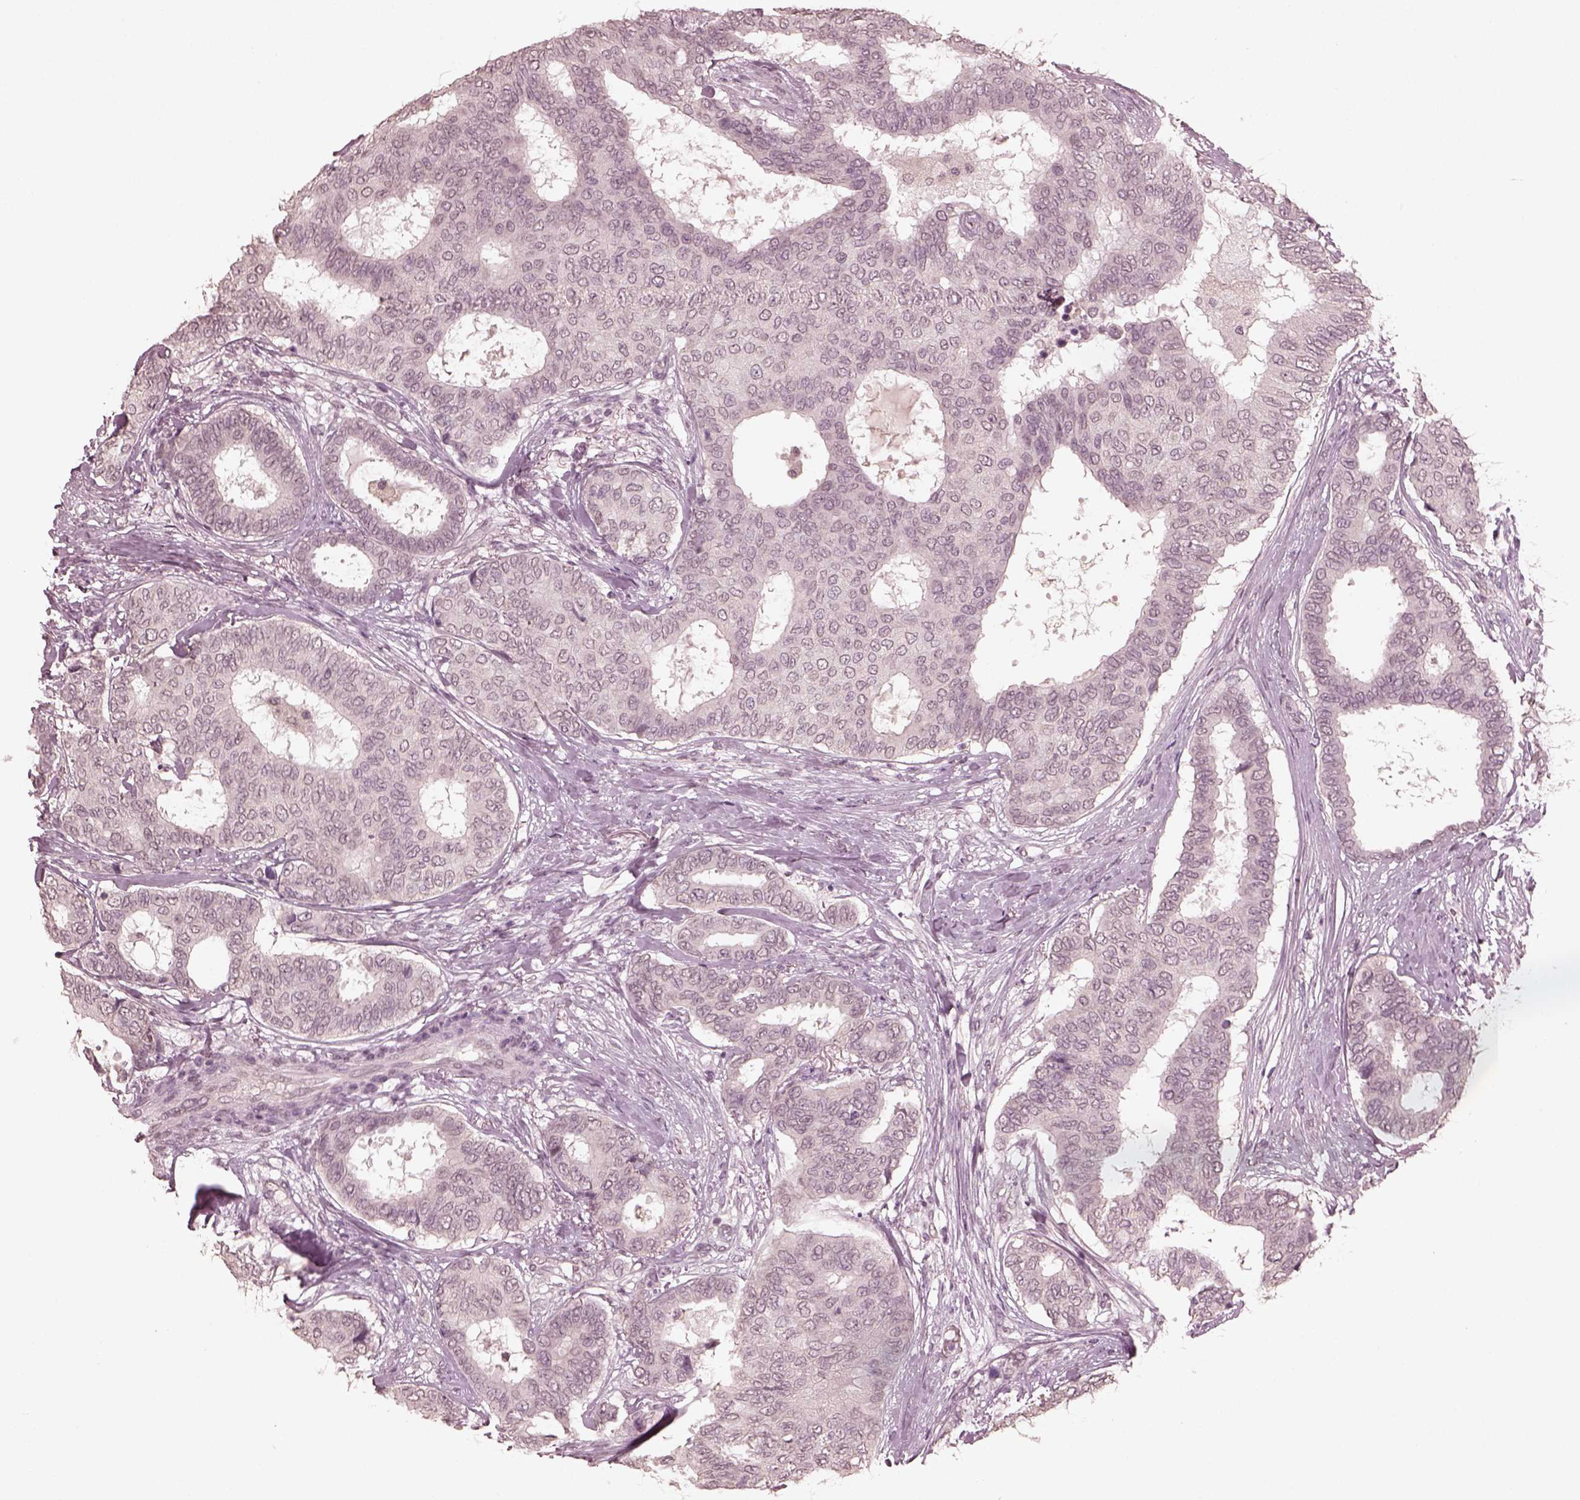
{"staining": {"intensity": "negative", "quantity": "none", "location": "none"}, "tissue": "breast cancer", "cell_type": "Tumor cells", "image_type": "cancer", "snomed": [{"axis": "morphology", "description": "Duct carcinoma"}, {"axis": "topography", "description": "Breast"}], "caption": "An immunohistochemistry micrograph of infiltrating ductal carcinoma (breast) is shown. There is no staining in tumor cells of infiltrating ductal carcinoma (breast). (Immunohistochemistry (ihc), brightfield microscopy, high magnification).", "gene": "KRT79", "patient": {"sex": "female", "age": 75}}